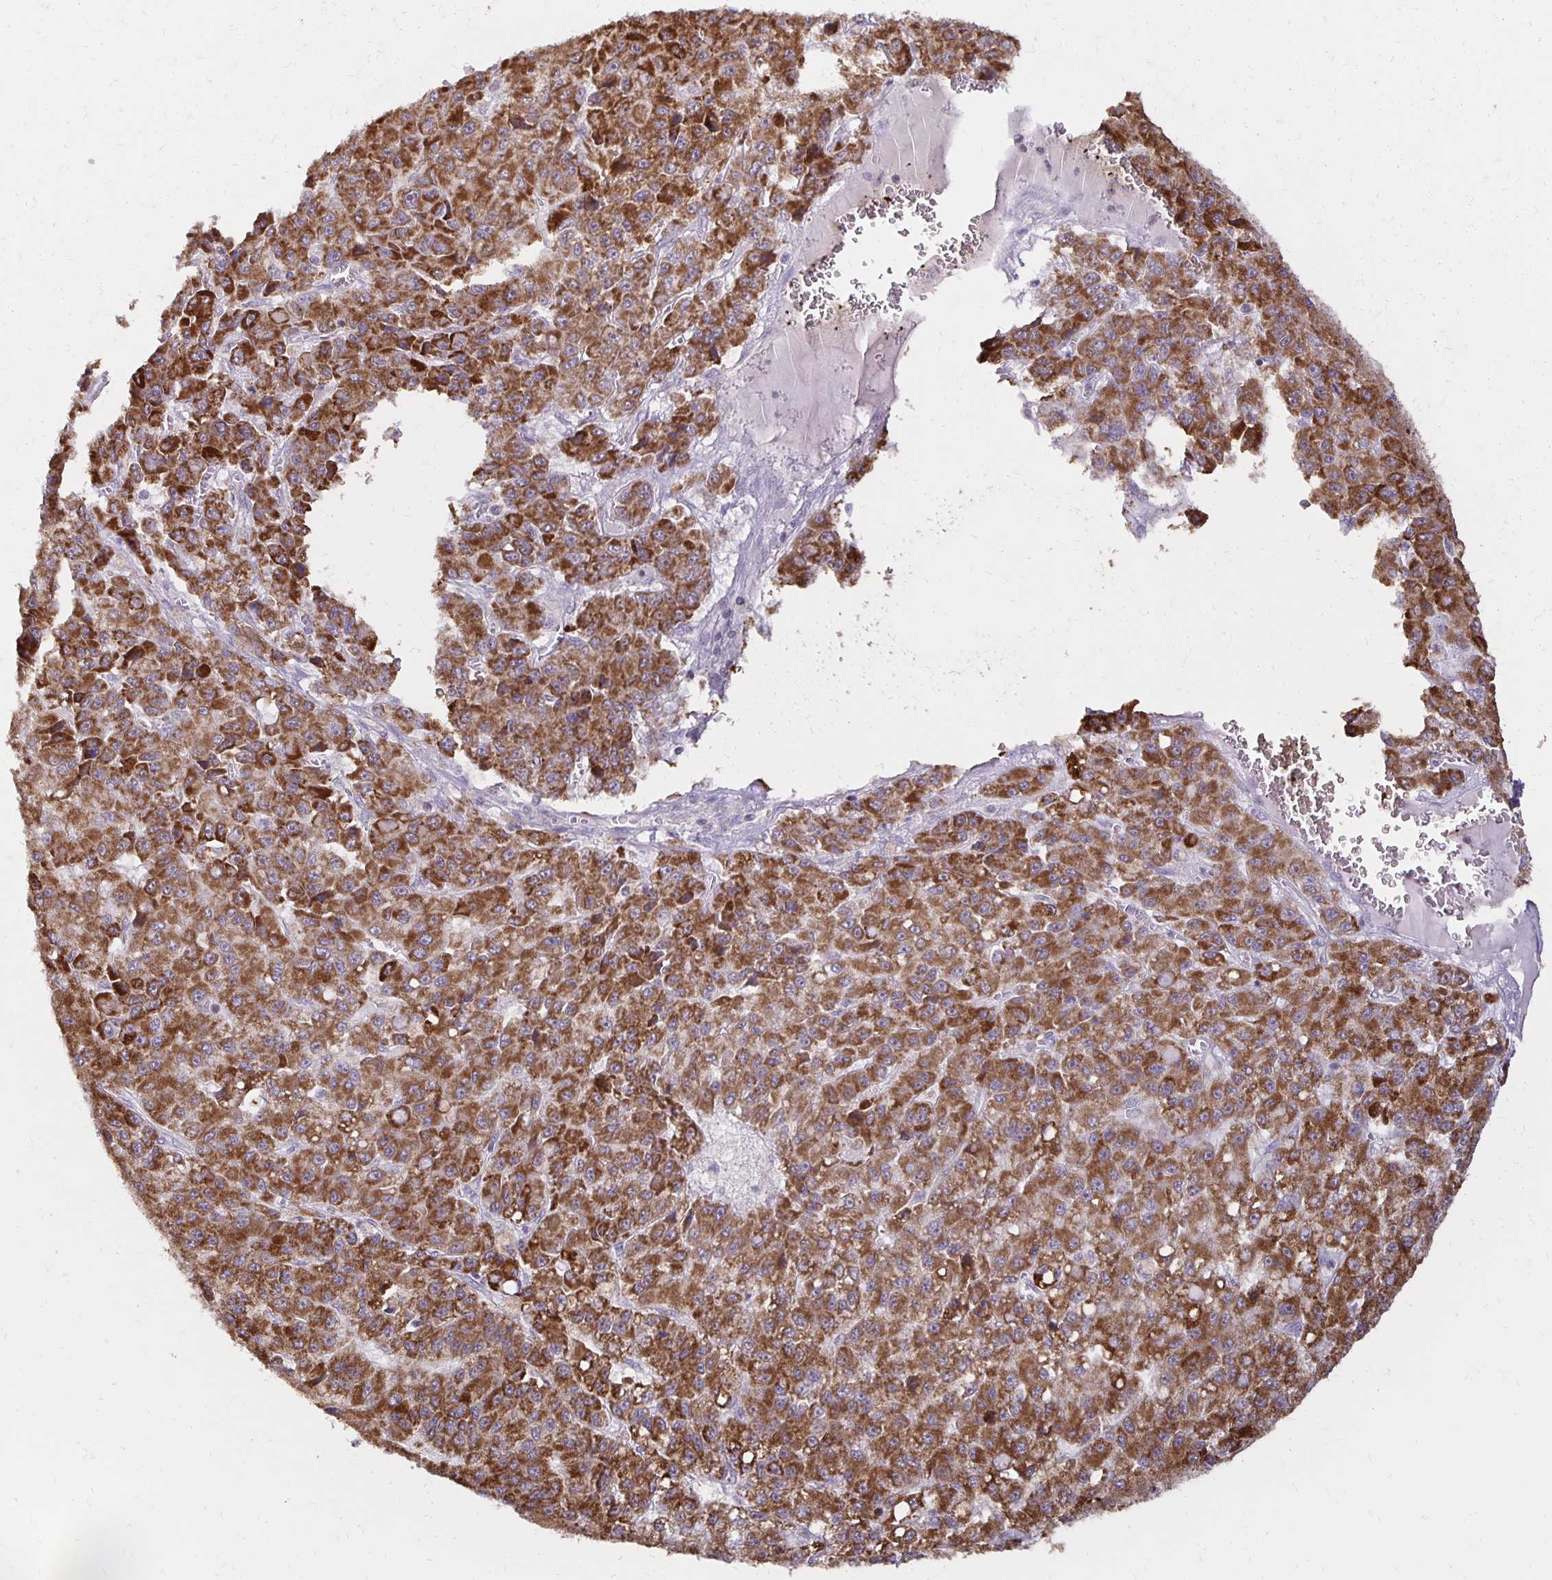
{"staining": {"intensity": "strong", "quantity": ">75%", "location": "cytoplasmic/membranous"}, "tissue": "liver cancer", "cell_type": "Tumor cells", "image_type": "cancer", "snomed": [{"axis": "morphology", "description": "Carcinoma, Hepatocellular, NOS"}, {"axis": "topography", "description": "Liver"}], "caption": "A brown stain labels strong cytoplasmic/membranous expression of a protein in human liver cancer (hepatocellular carcinoma) tumor cells.", "gene": "IER3", "patient": {"sex": "male", "age": 70}}